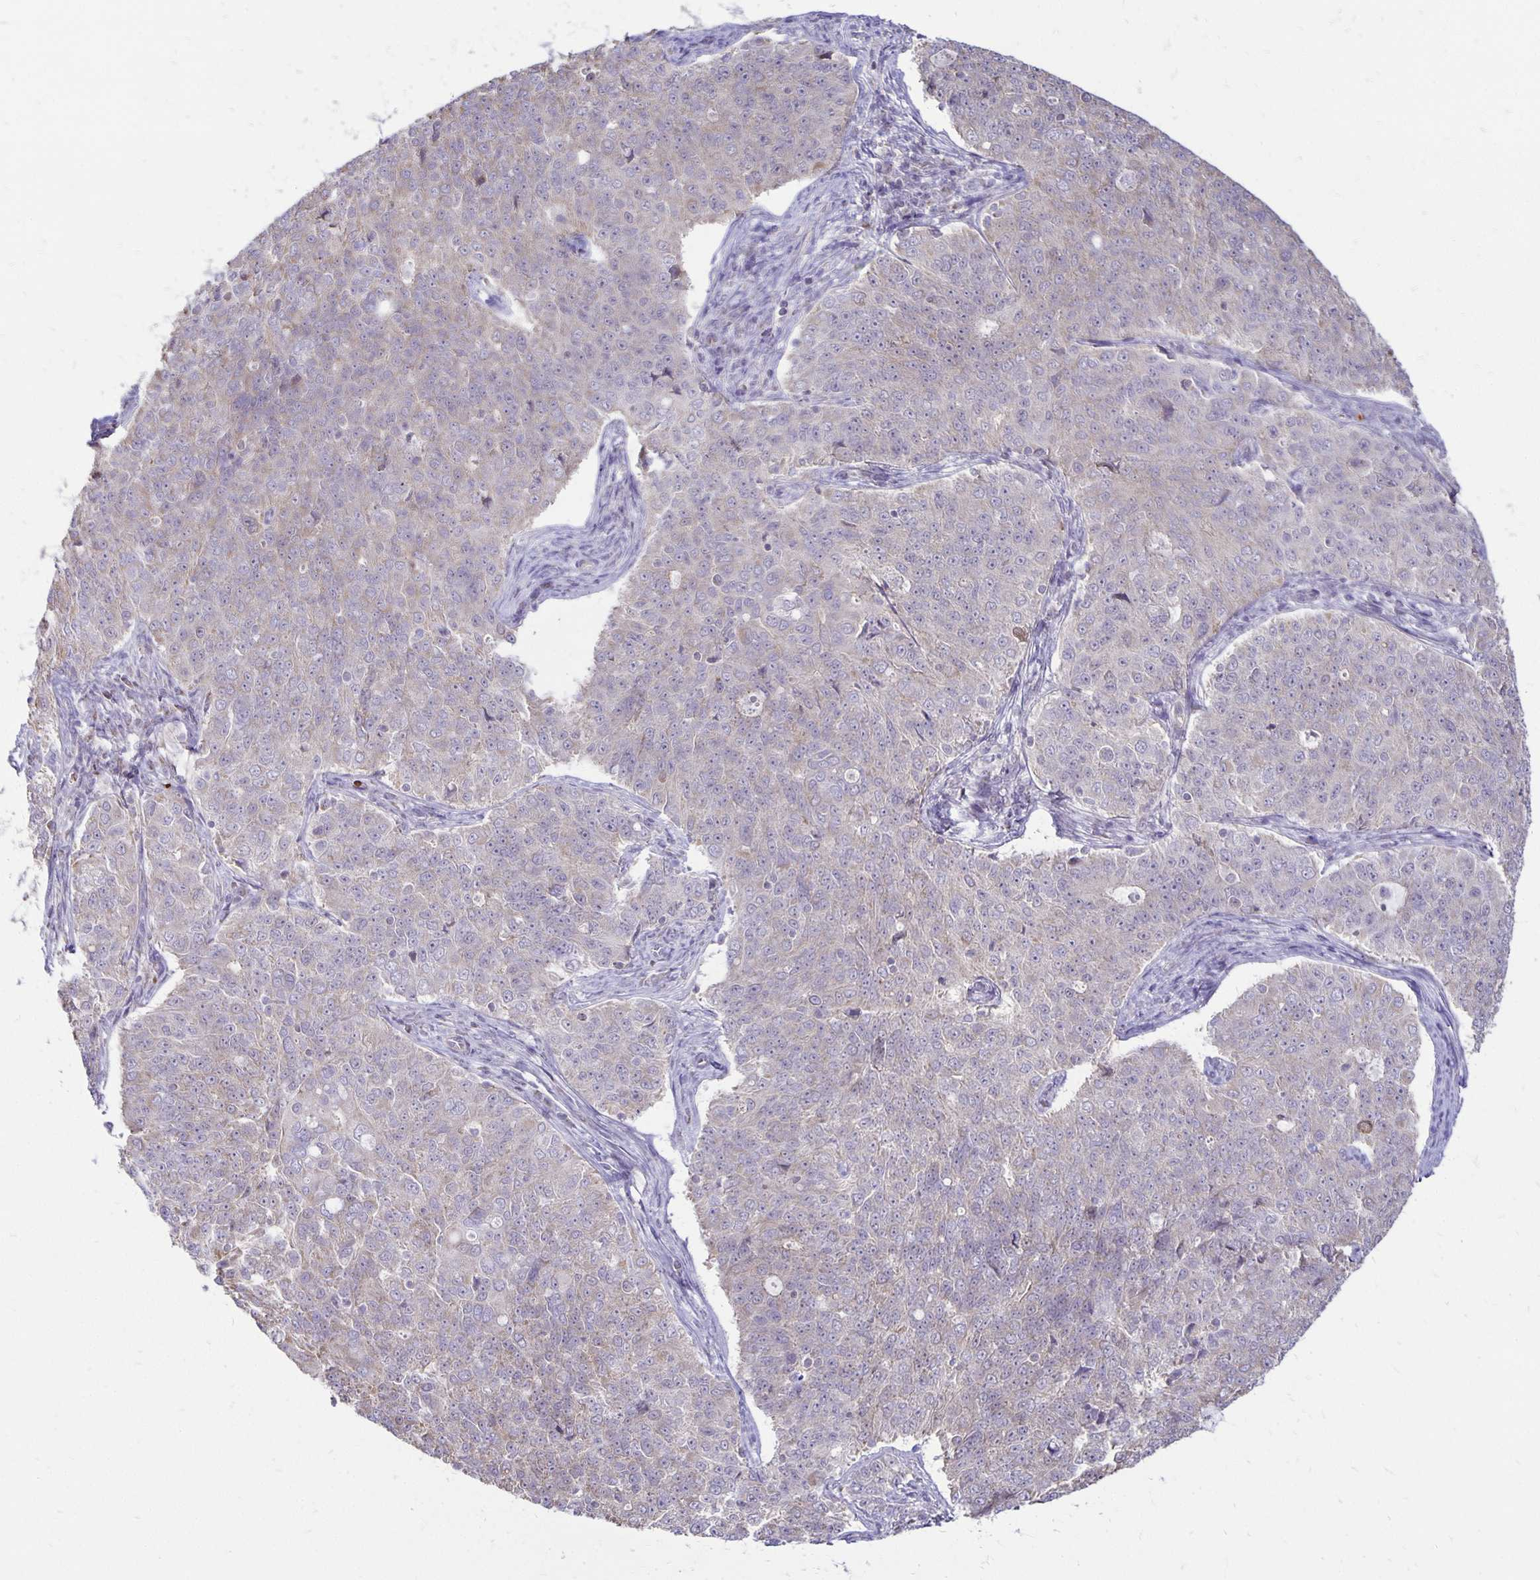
{"staining": {"intensity": "negative", "quantity": "none", "location": "none"}, "tissue": "endometrial cancer", "cell_type": "Tumor cells", "image_type": "cancer", "snomed": [{"axis": "morphology", "description": "Adenocarcinoma, NOS"}, {"axis": "topography", "description": "Endometrium"}], "caption": "Protein analysis of endometrial cancer exhibits no significant positivity in tumor cells.", "gene": "FN3K", "patient": {"sex": "female", "age": 43}}